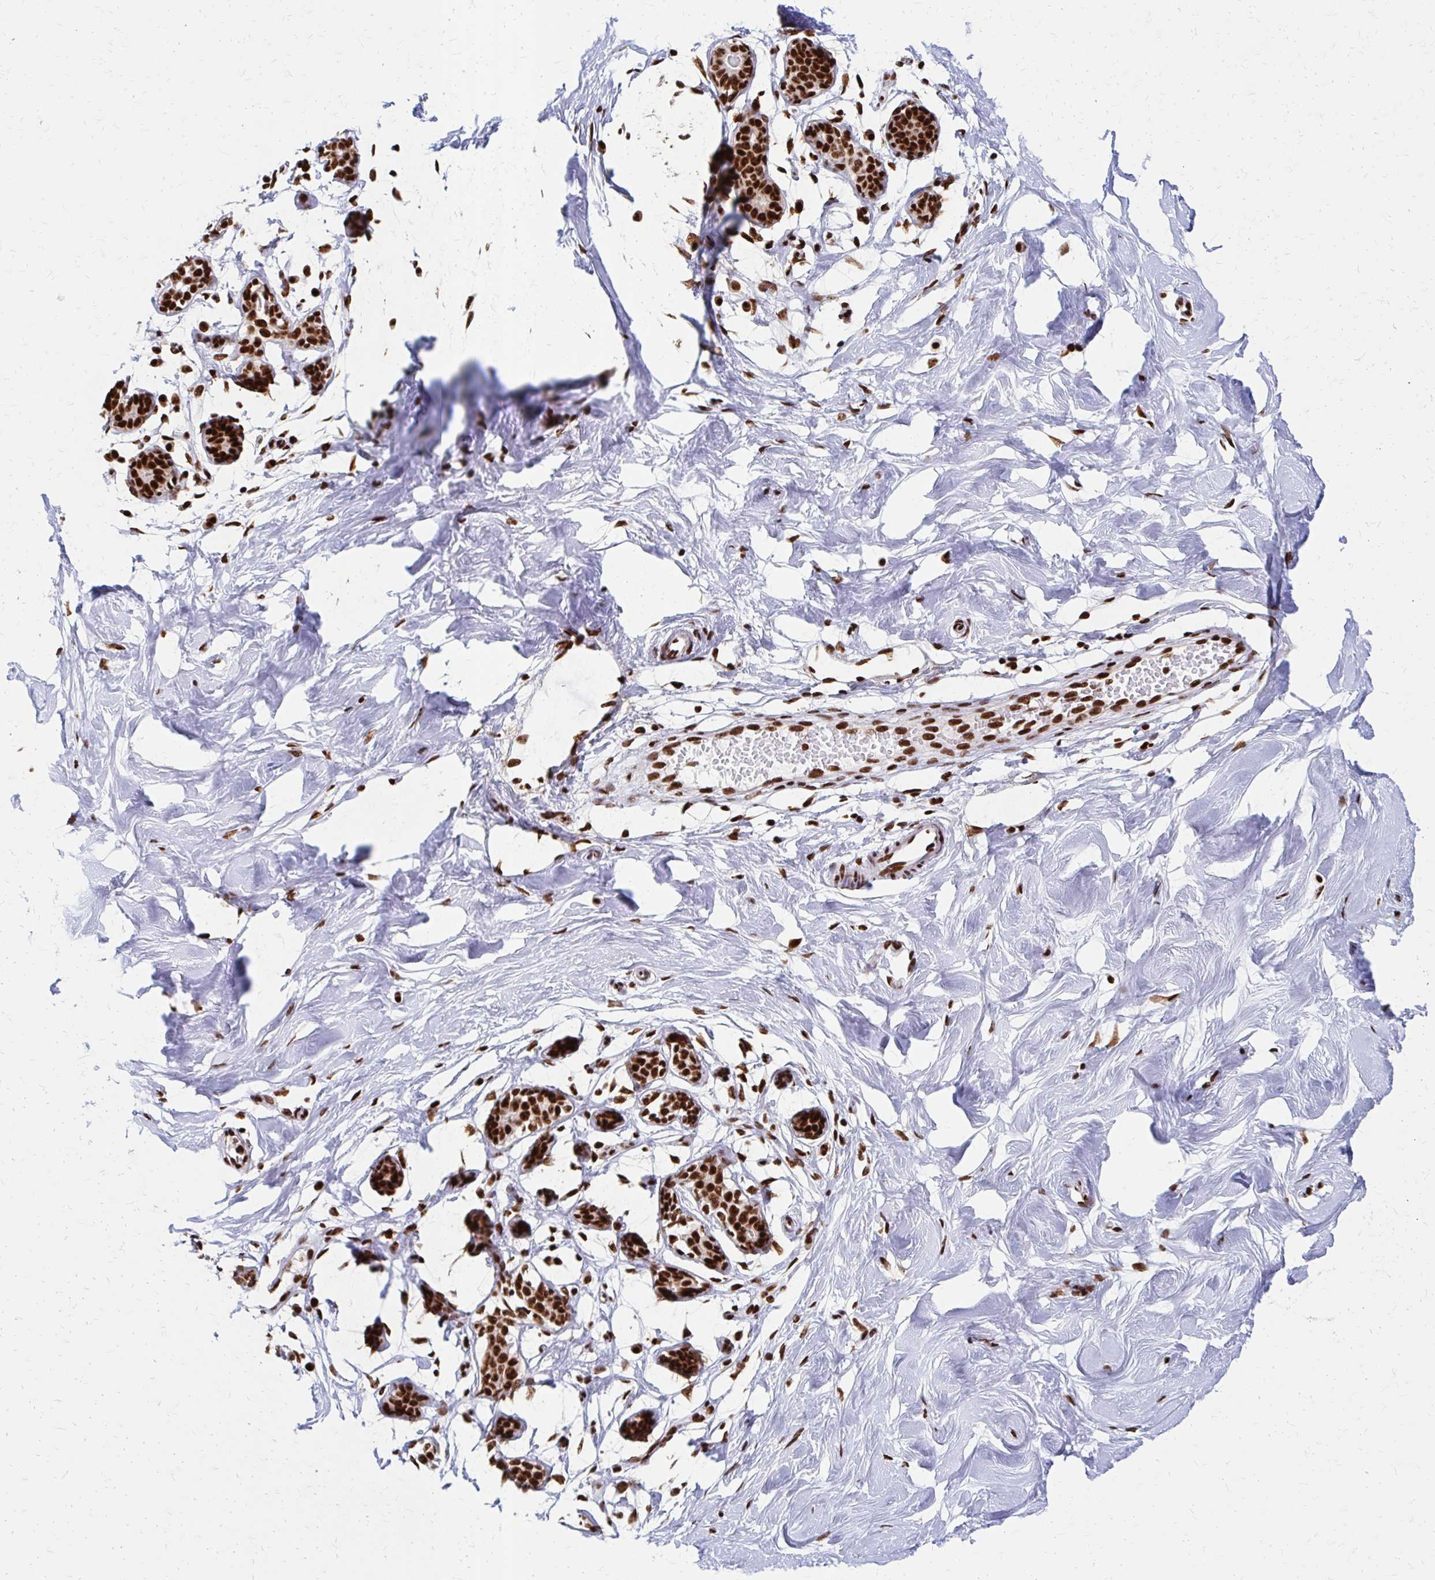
{"staining": {"intensity": "negative", "quantity": "none", "location": "none"}, "tissue": "breast", "cell_type": "Adipocytes", "image_type": "normal", "snomed": [{"axis": "morphology", "description": "Normal tissue, NOS"}, {"axis": "topography", "description": "Breast"}], "caption": "This is a image of IHC staining of benign breast, which shows no expression in adipocytes. (DAB immunohistochemistry visualized using brightfield microscopy, high magnification).", "gene": "CNKSR3", "patient": {"sex": "female", "age": 27}}